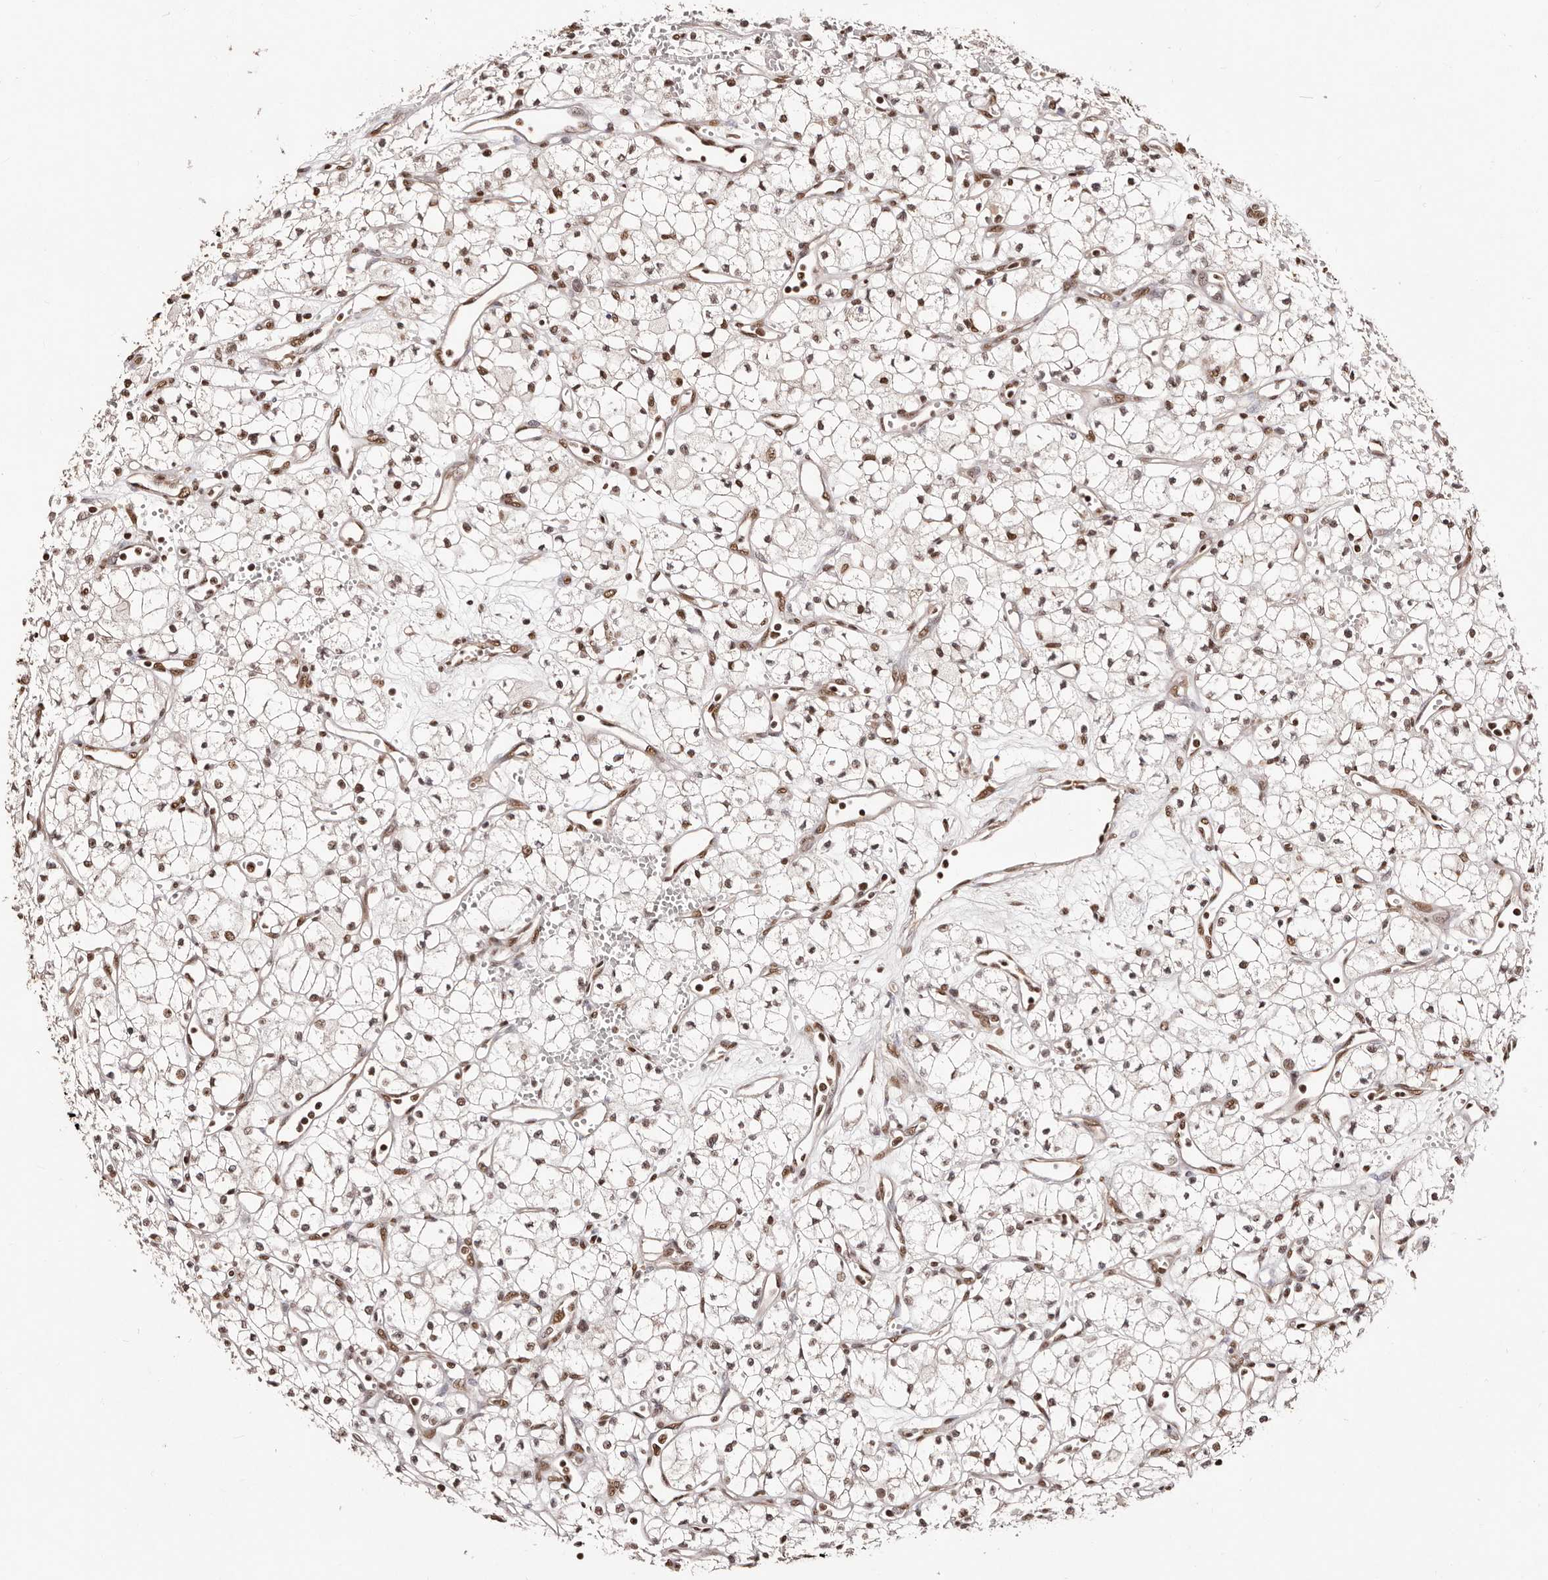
{"staining": {"intensity": "moderate", "quantity": ">75%", "location": "nuclear"}, "tissue": "renal cancer", "cell_type": "Tumor cells", "image_type": "cancer", "snomed": [{"axis": "morphology", "description": "Adenocarcinoma, NOS"}, {"axis": "topography", "description": "Kidney"}], "caption": "Immunohistochemical staining of renal cancer (adenocarcinoma) displays moderate nuclear protein positivity in approximately >75% of tumor cells. The protein of interest is stained brown, and the nuclei are stained in blue (DAB IHC with brightfield microscopy, high magnification).", "gene": "BICRAL", "patient": {"sex": "male", "age": 59}}